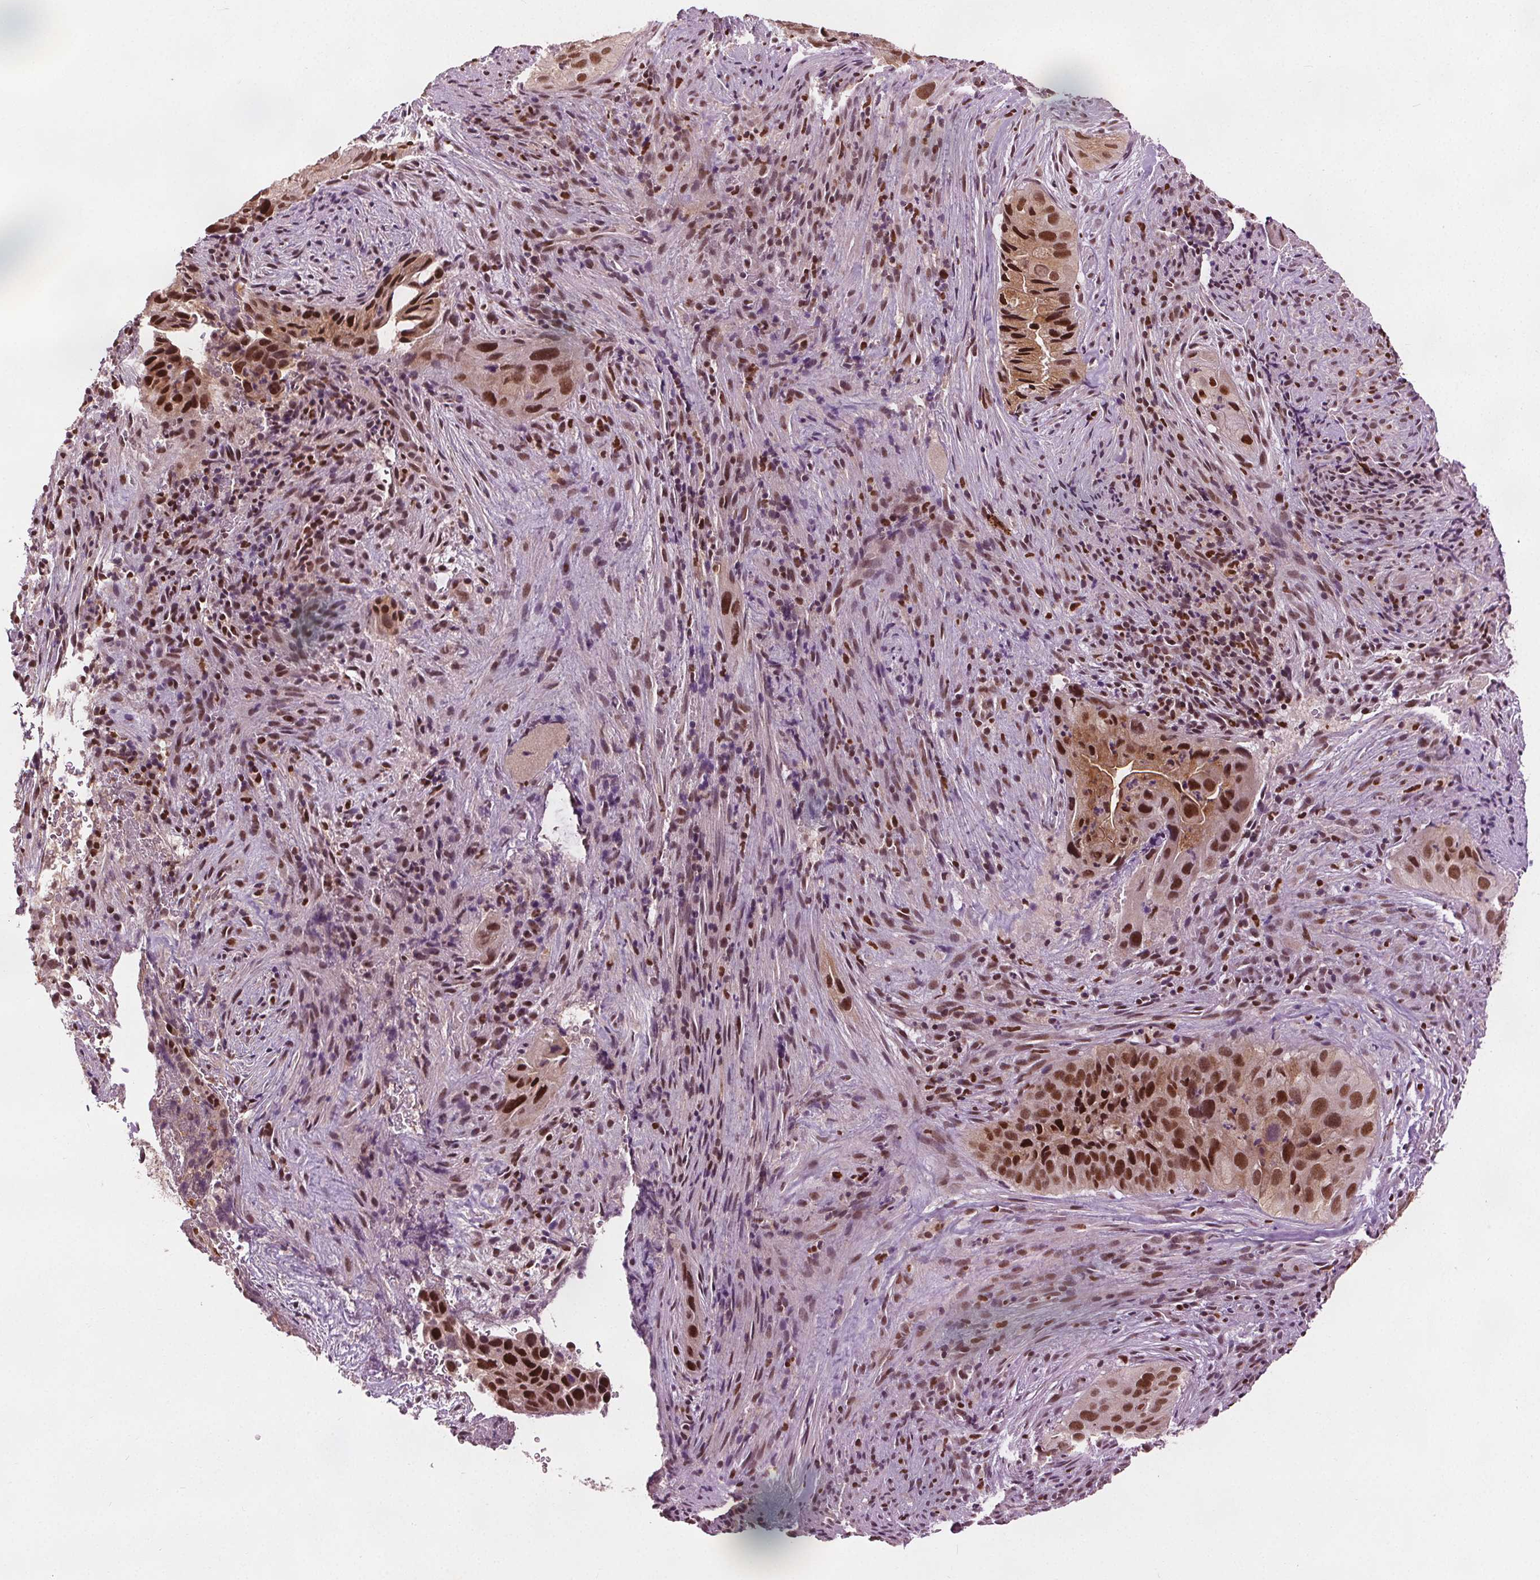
{"staining": {"intensity": "strong", "quantity": ">75%", "location": "nuclear"}, "tissue": "cervical cancer", "cell_type": "Tumor cells", "image_type": "cancer", "snomed": [{"axis": "morphology", "description": "Squamous cell carcinoma, NOS"}, {"axis": "topography", "description": "Cervix"}], "caption": "A brown stain highlights strong nuclear positivity of a protein in human cervical cancer tumor cells.", "gene": "DDX11", "patient": {"sex": "female", "age": 38}}